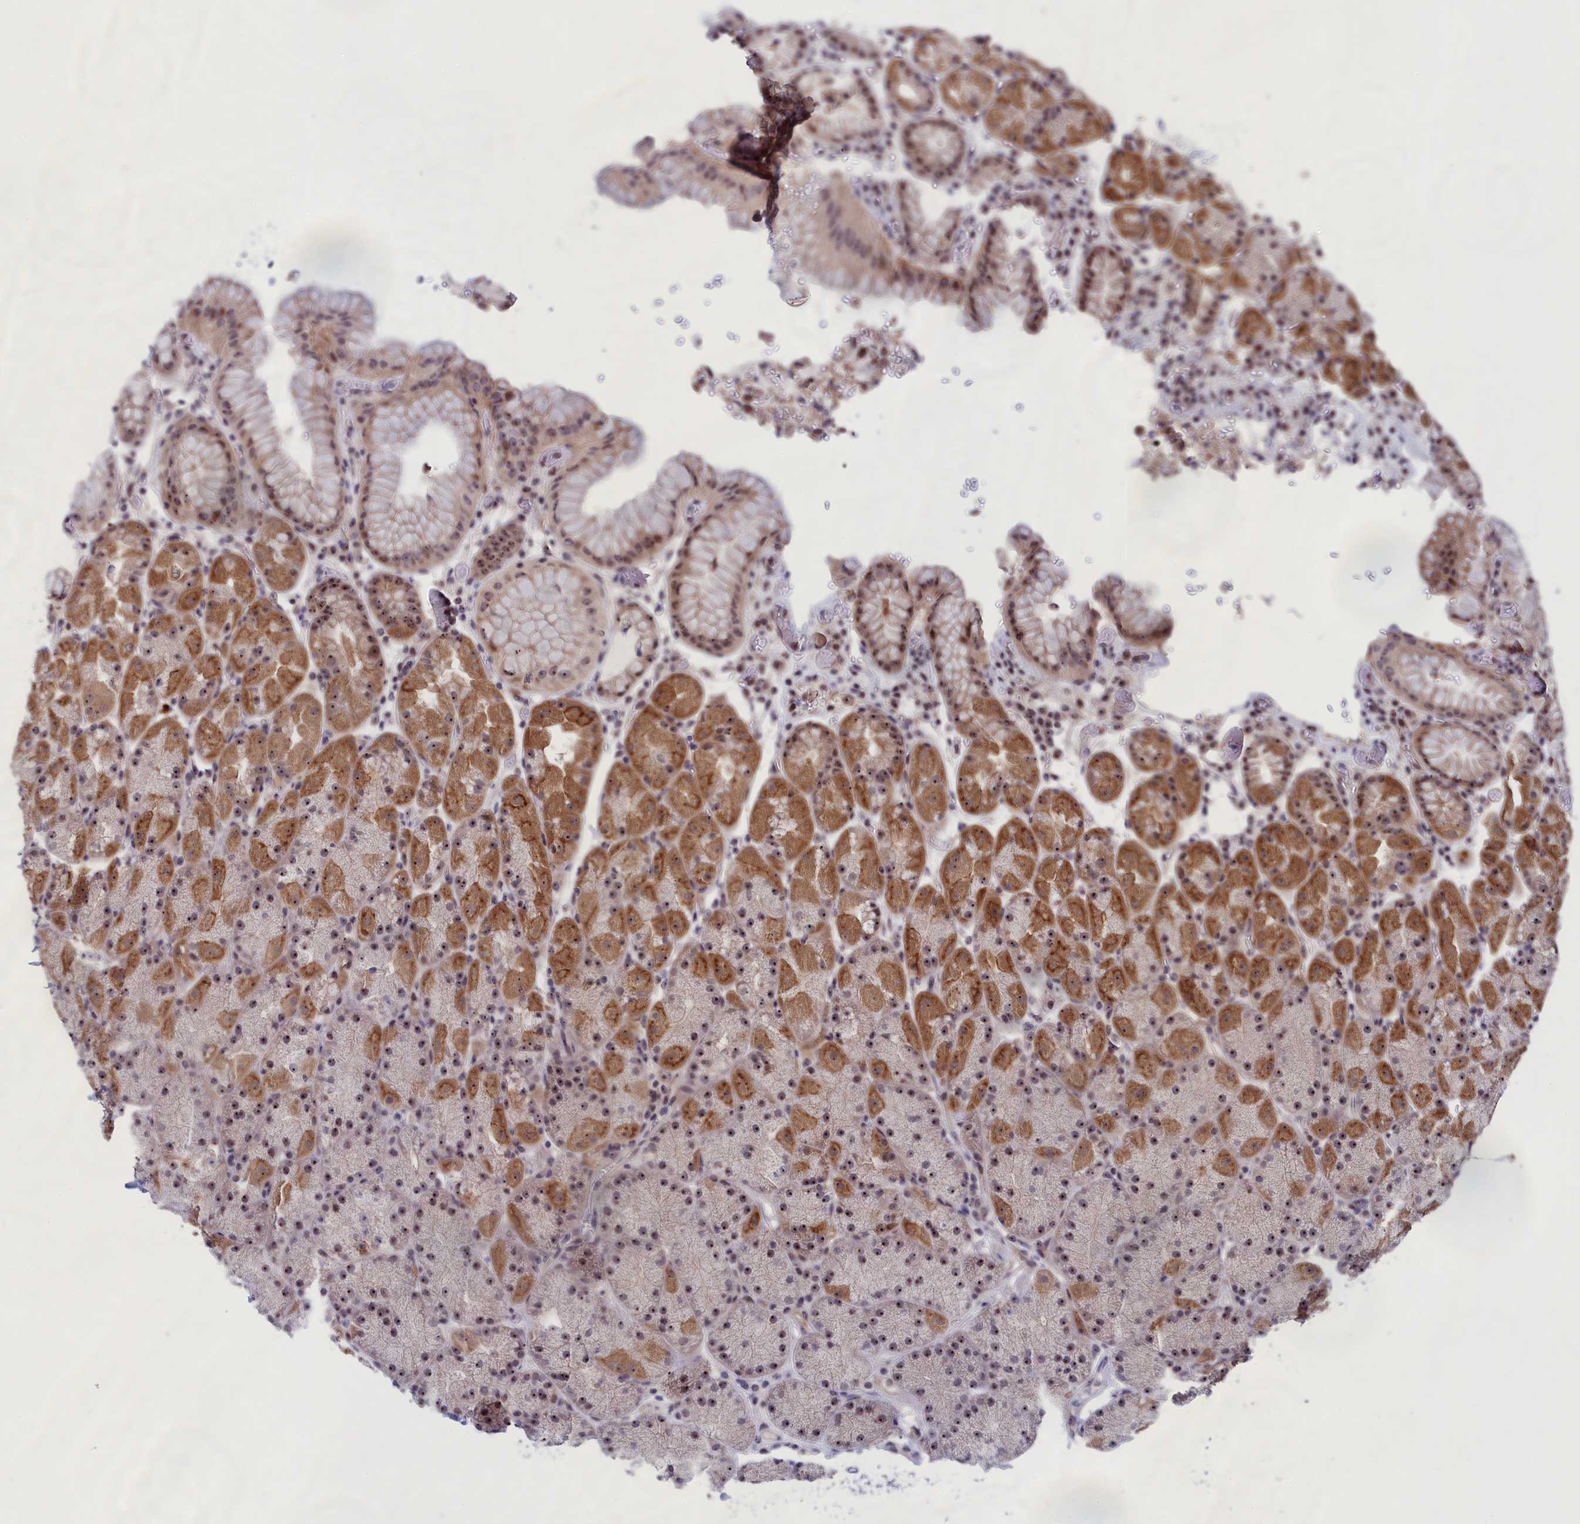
{"staining": {"intensity": "moderate", "quantity": ">75%", "location": "cytoplasmic/membranous,nuclear"}, "tissue": "stomach", "cell_type": "Glandular cells", "image_type": "normal", "snomed": [{"axis": "morphology", "description": "Normal tissue, NOS"}, {"axis": "topography", "description": "Stomach, upper"}, {"axis": "topography", "description": "Stomach, lower"}], "caption": "Protein analysis of normal stomach demonstrates moderate cytoplasmic/membranous,nuclear expression in about >75% of glandular cells. The staining is performed using DAB brown chromogen to label protein expression. The nuclei are counter-stained blue using hematoxylin.", "gene": "PPAN", "patient": {"sex": "male", "age": 67}}